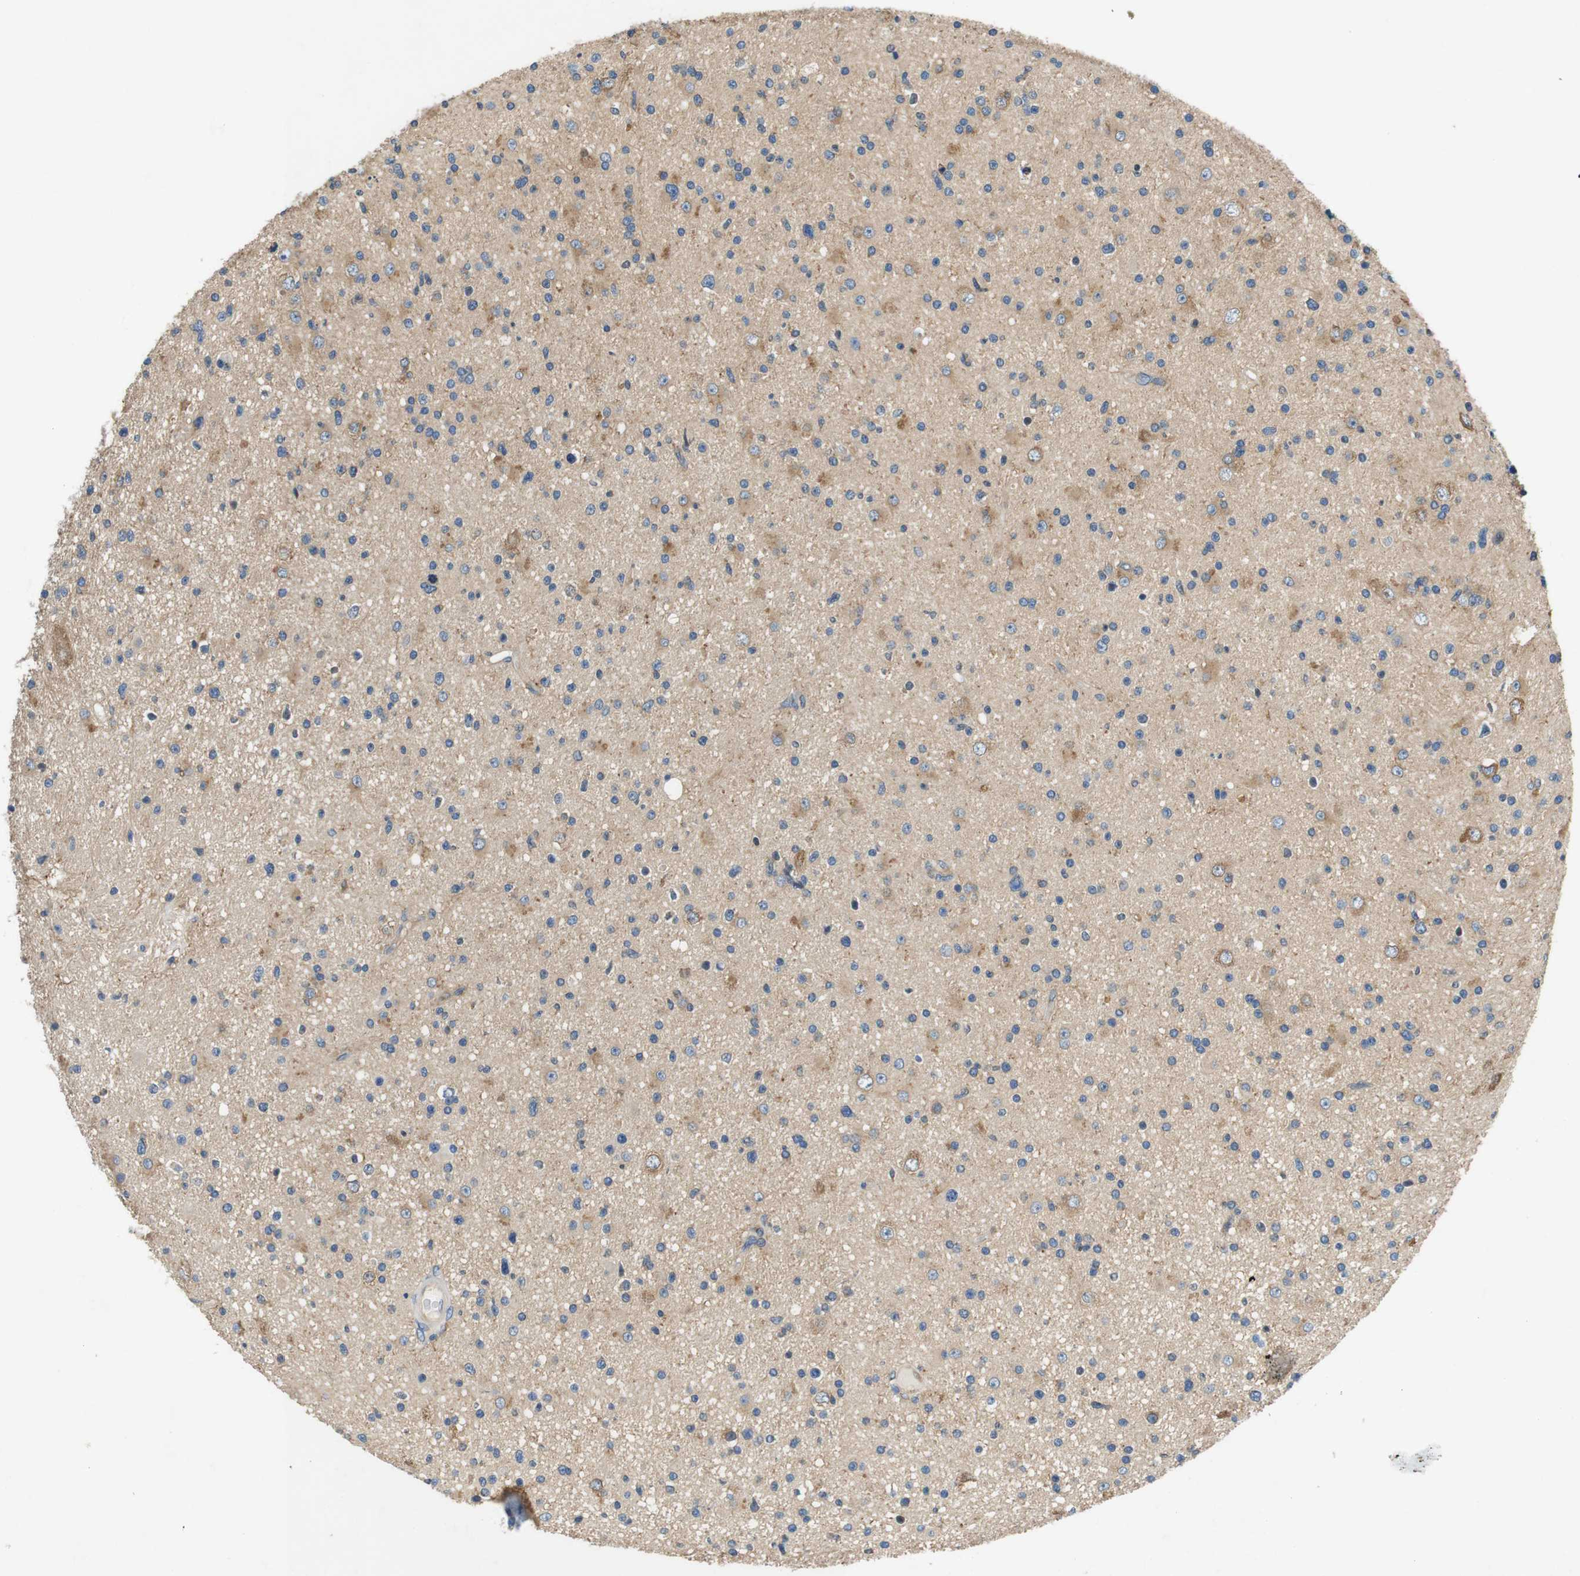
{"staining": {"intensity": "moderate", "quantity": "25%-75%", "location": "cytoplasmic/membranous"}, "tissue": "glioma", "cell_type": "Tumor cells", "image_type": "cancer", "snomed": [{"axis": "morphology", "description": "Glioma, malignant, High grade"}, {"axis": "topography", "description": "Brain"}], "caption": "A brown stain labels moderate cytoplasmic/membranous positivity of a protein in human glioma tumor cells. (IHC, brightfield microscopy, high magnification).", "gene": "DCTN1", "patient": {"sex": "male", "age": 33}}